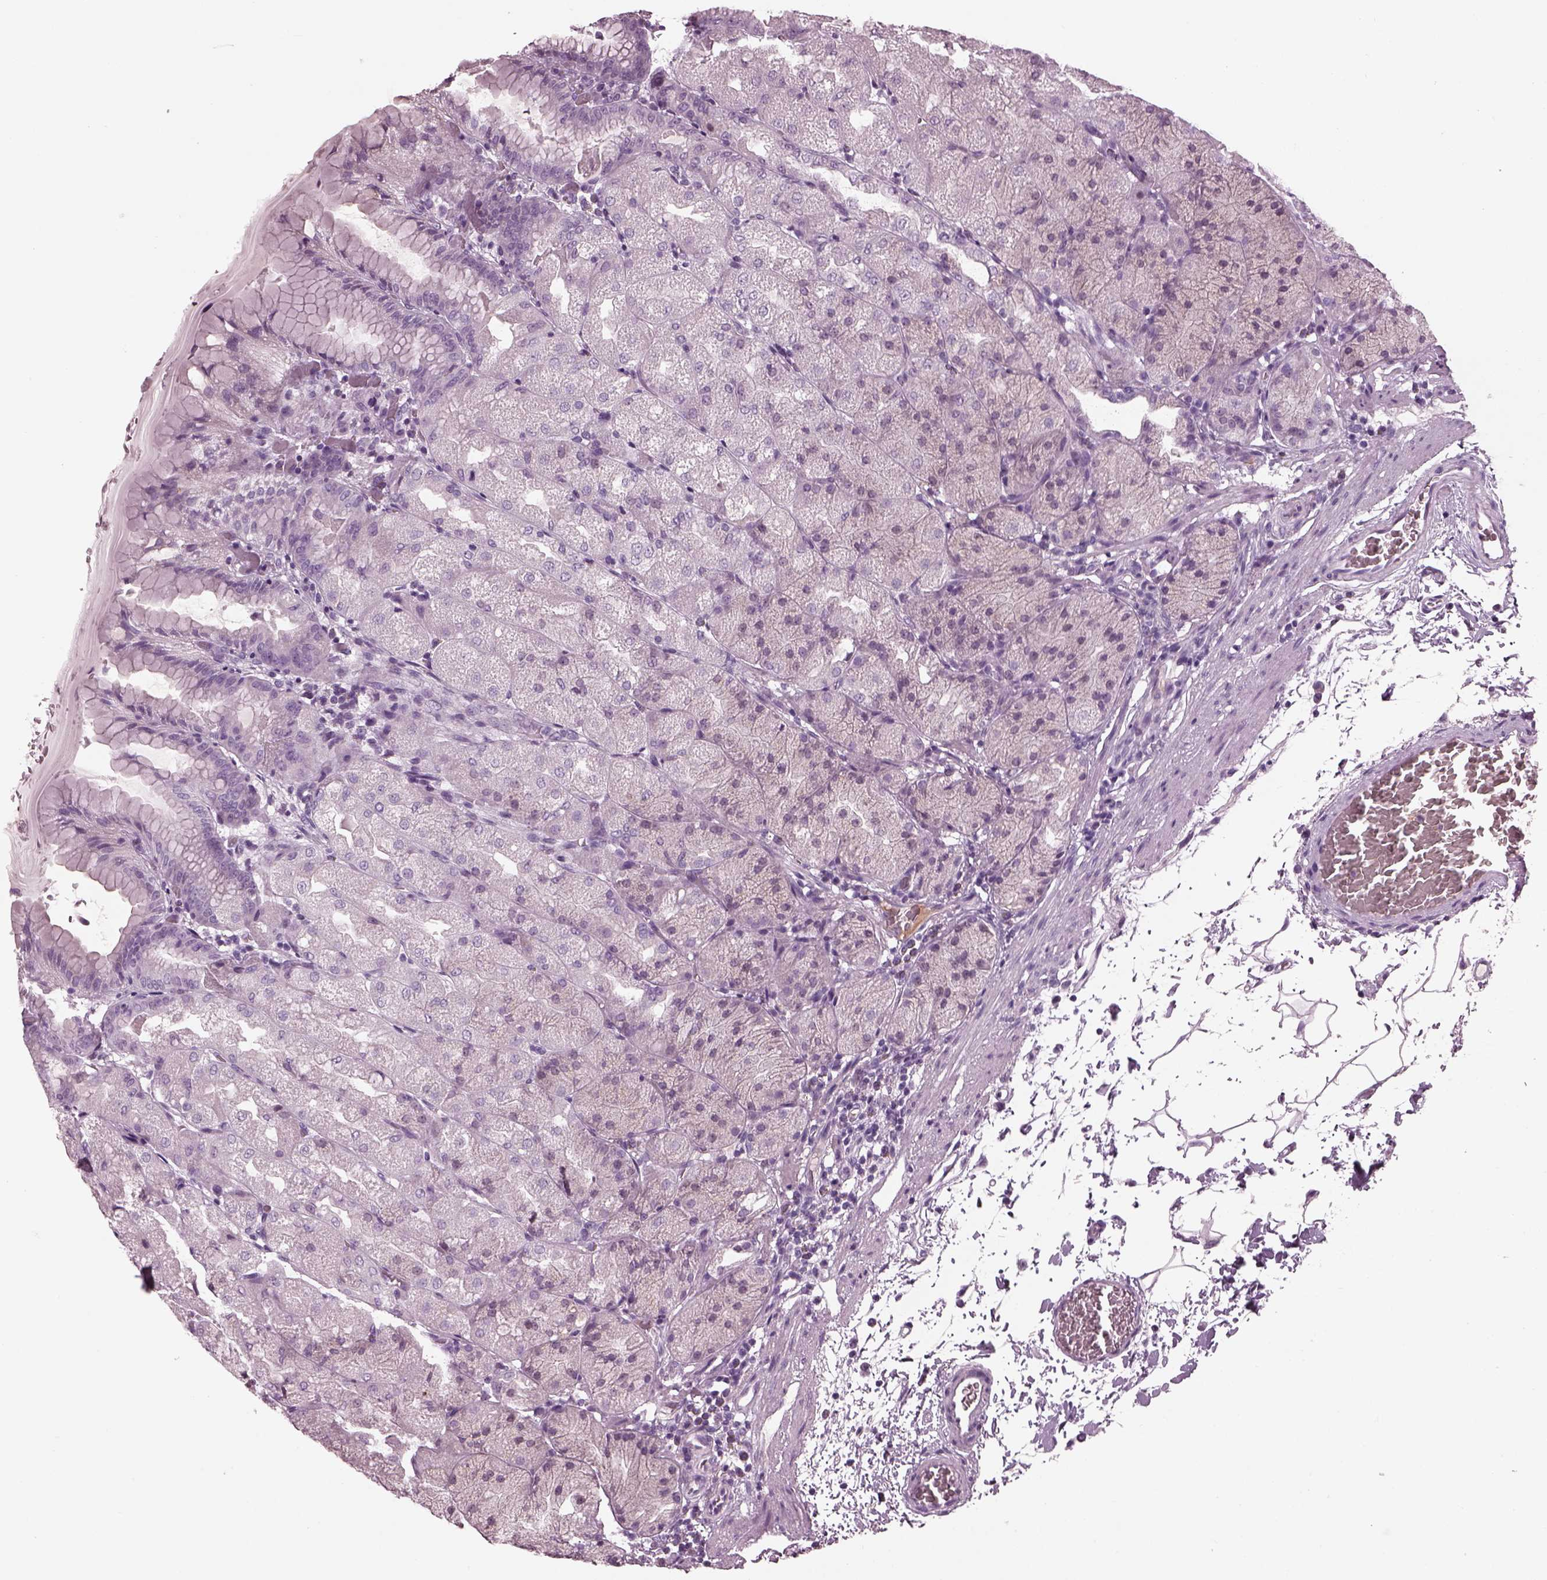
{"staining": {"intensity": "negative", "quantity": "none", "location": "none"}, "tissue": "stomach", "cell_type": "Glandular cells", "image_type": "normal", "snomed": [{"axis": "morphology", "description": "Normal tissue, NOS"}, {"axis": "topography", "description": "Stomach, upper"}, {"axis": "topography", "description": "Stomach"}, {"axis": "topography", "description": "Stomach, lower"}], "caption": "Stomach was stained to show a protein in brown. There is no significant expression in glandular cells. (Brightfield microscopy of DAB (3,3'-diaminobenzidine) IHC at high magnification).", "gene": "DPYSL5", "patient": {"sex": "male", "age": 62}}